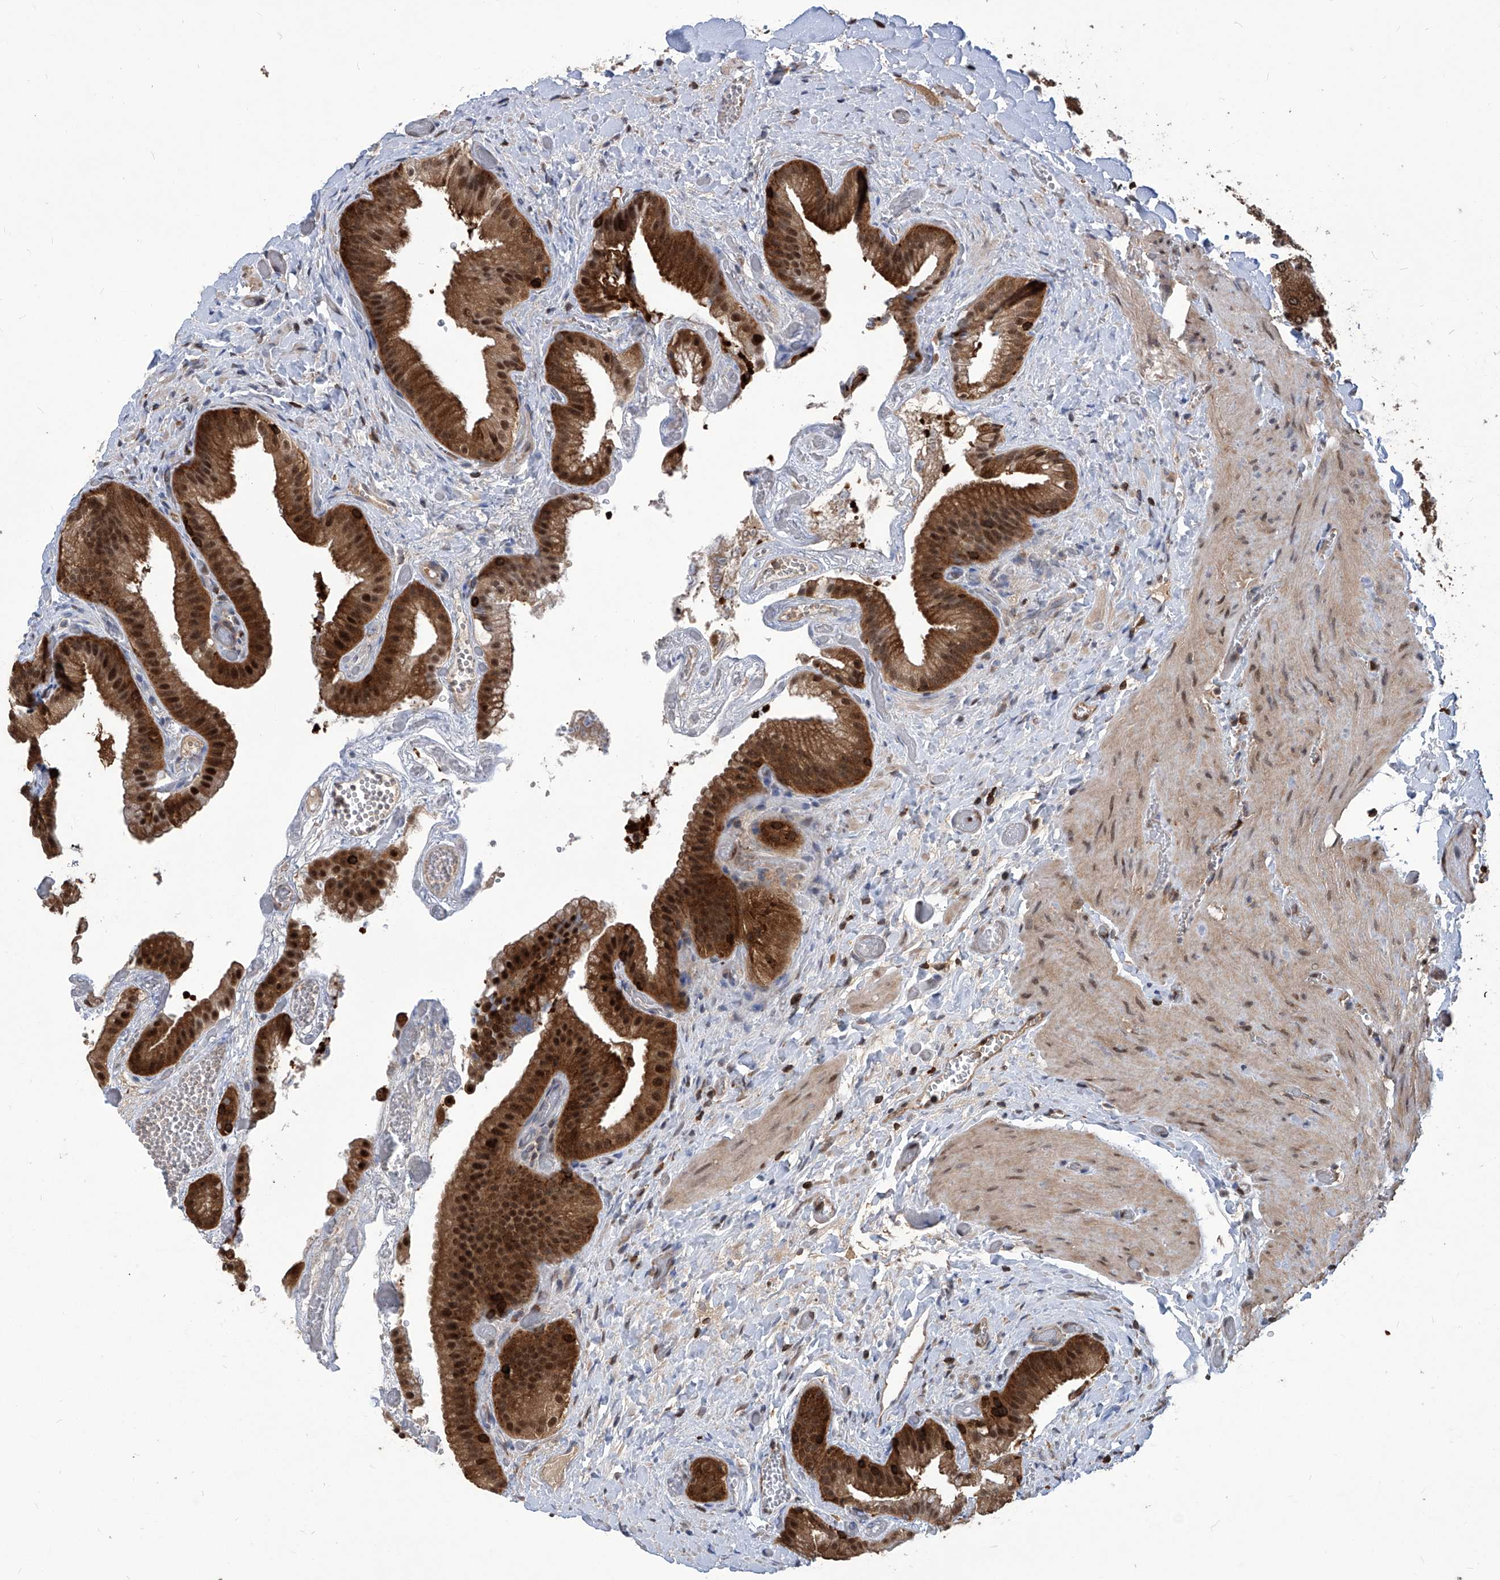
{"staining": {"intensity": "strong", "quantity": ">75%", "location": "cytoplasmic/membranous,nuclear"}, "tissue": "gallbladder", "cell_type": "Glandular cells", "image_type": "normal", "snomed": [{"axis": "morphology", "description": "Normal tissue, NOS"}, {"axis": "topography", "description": "Gallbladder"}], "caption": "High-magnification brightfield microscopy of benign gallbladder stained with DAB (brown) and counterstained with hematoxylin (blue). glandular cells exhibit strong cytoplasmic/membranous,nuclear staining is present in approximately>75% of cells.", "gene": "PSMB1", "patient": {"sex": "female", "age": 64}}